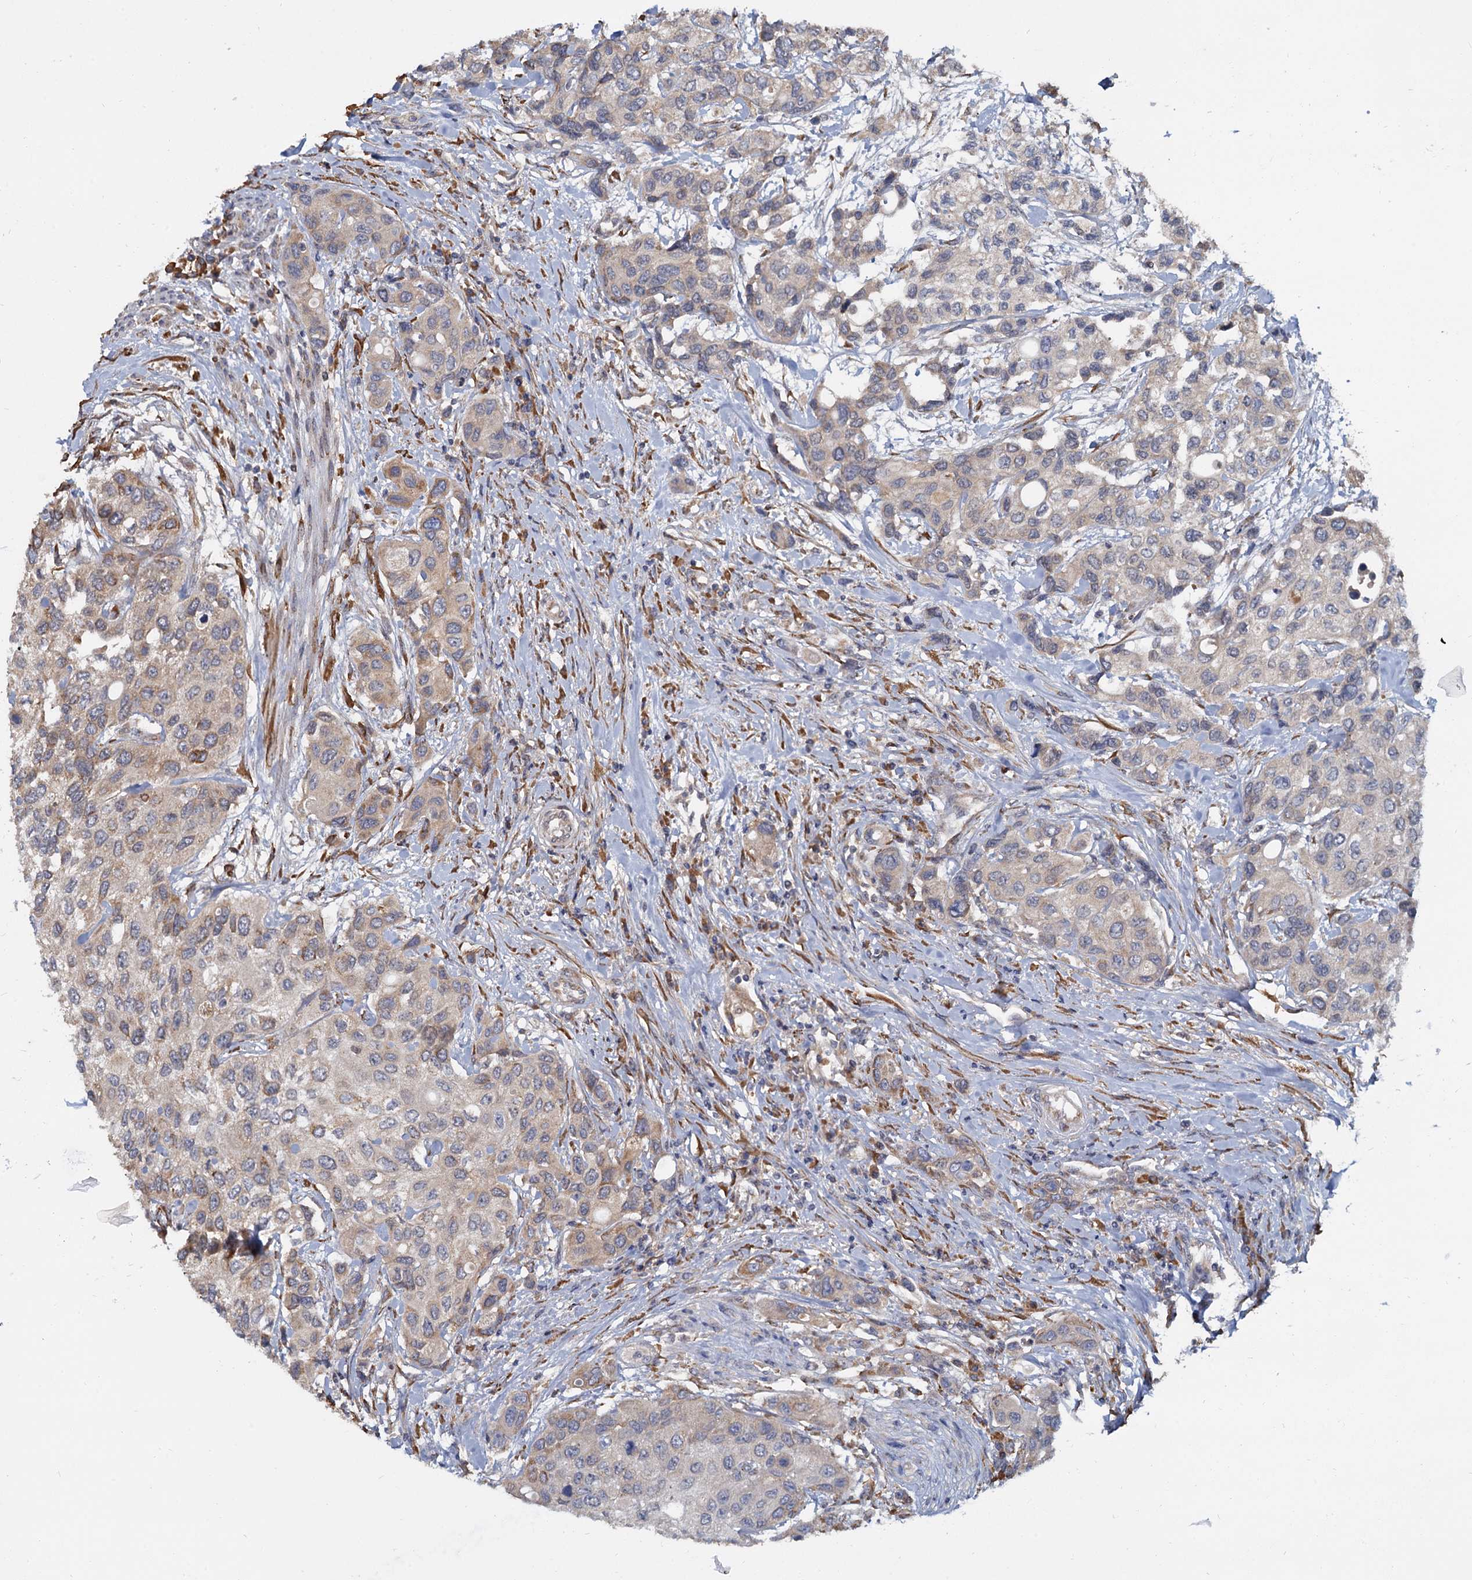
{"staining": {"intensity": "weak", "quantity": "25%-75%", "location": "cytoplasmic/membranous"}, "tissue": "urothelial cancer", "cell_type": "Tumor cells", "image_type": "cancer", "snomed": [{"axis": "morphology", "description": "Normal tissue, NOS"}, {"axis": "morphology", "description": "Urothelial carcinoma, High grade"}, {"axis": "topography", "description": "Vascular tissue"}, {"axis": "topography", "description": "Urinary bladder"}], "caption": "Urothelial cancer stained for a protein (brown) displays weak cytoplasmic/membranous positive positivity in approximately 25%-75% of tumor cells.", "gene": "LRRC51", "patient": {"sex": "female", "age": 56}}